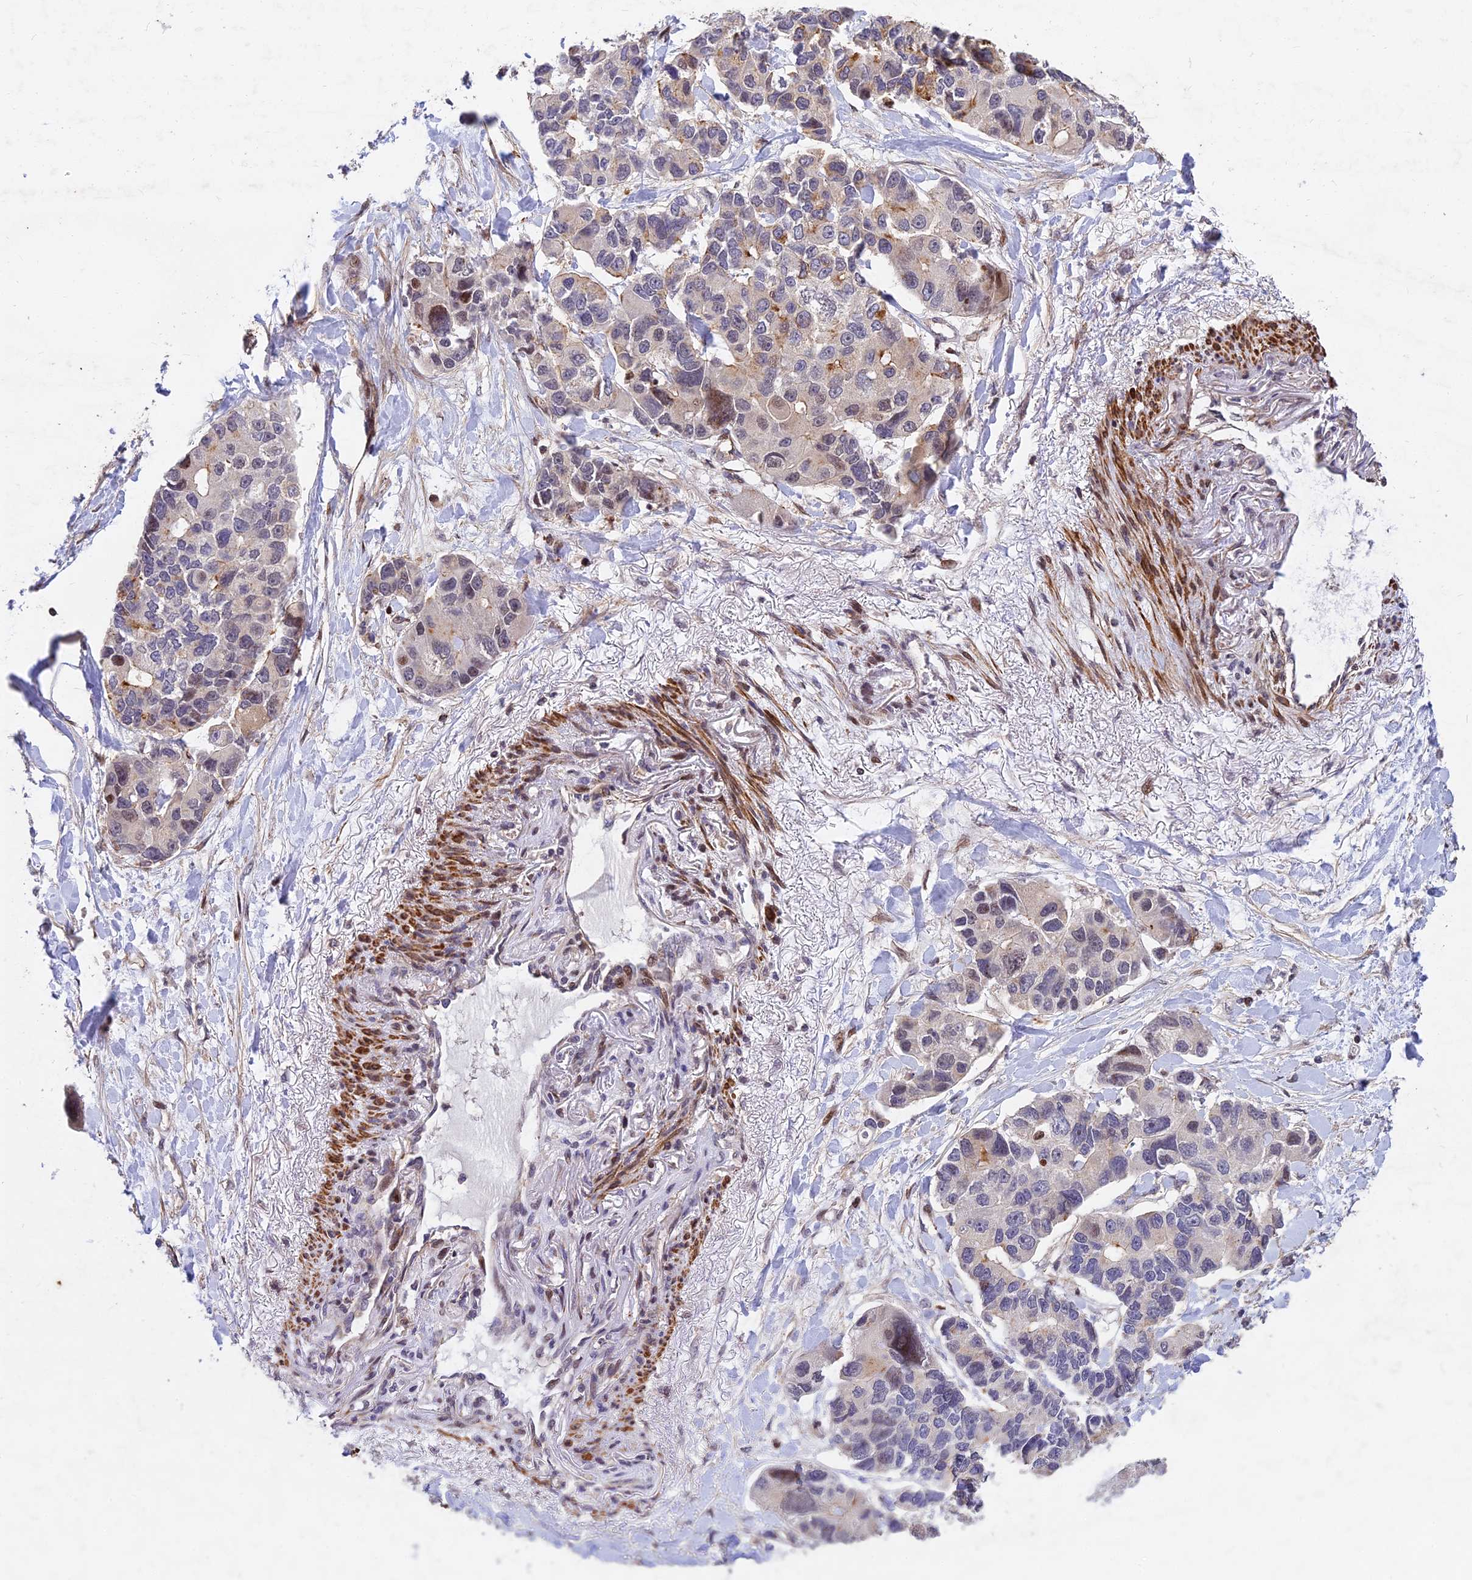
{"staining": {"intensity": "moderate", "quantity": "<25%", "location": "nuclear"}, "tissue": "lung cancer", "cell_type": "Tumor cells", "image_type": "cancer", "snomed": [{"axis": "morphology", "description": "Adenocarcinoma, NOS"}, {"axis": "topography", "description": "Lung"}], "caption": "Adenocarcinoma (lung) stained with a brown dye reveals moderate nuclear positive expression in approximately <25% of tumor cells.", "gene": "RELCH", "patient": {"sex": "female", "age": 54}}